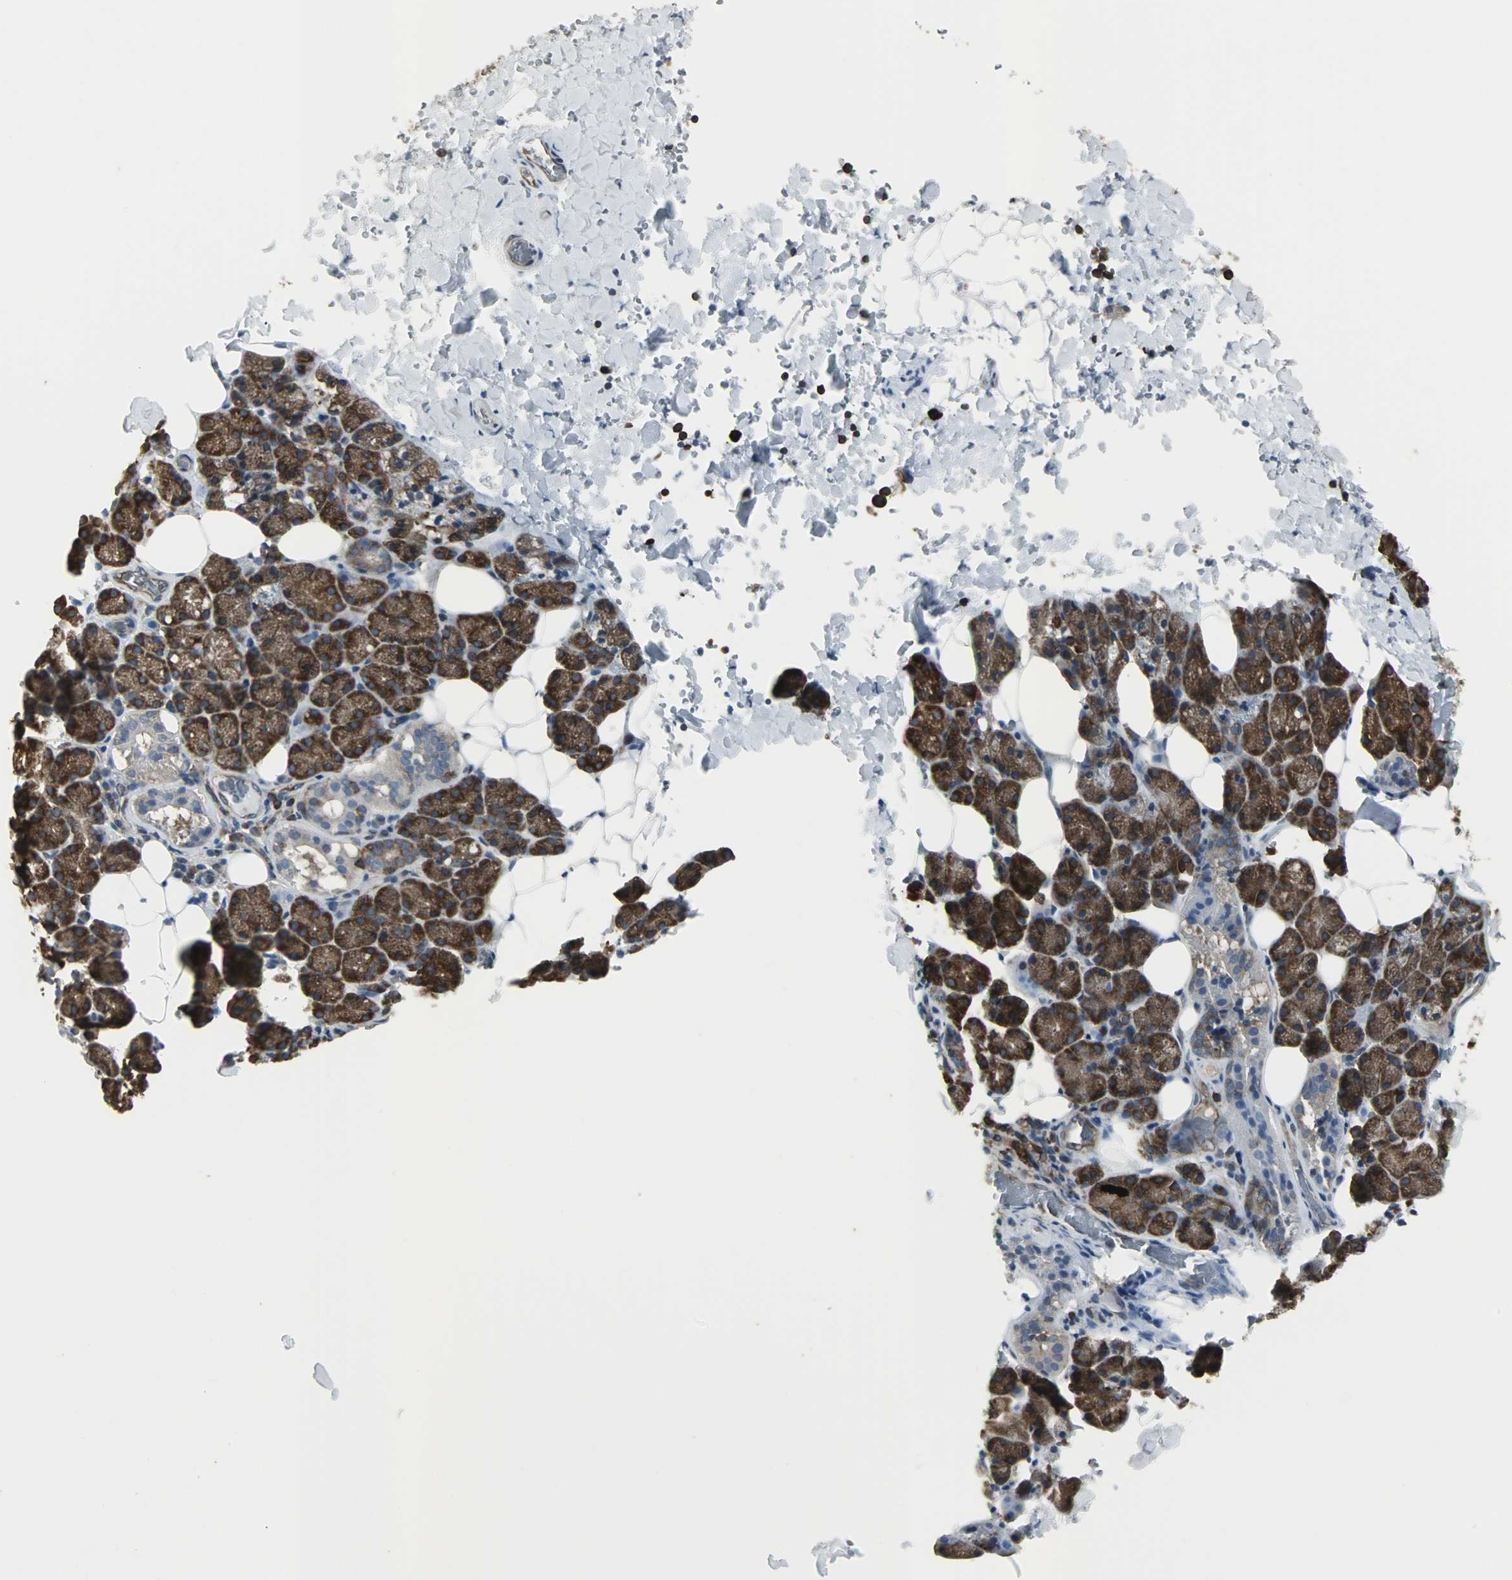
{"staining": {"intensity": "strong", "quantity": ">75%", "location": "cytoplasmic/membranous"}, "tissue": "salivary gland", "cell_type": "Glandular cells", "image_type": "normal", "snomed": [{"axis": "morphology", "description": "Normal tissue, NOS"}, {"axis": "topography", "description": "Lymph node"}, {"axis": "topography", "description": "Salivary gland"}], "caption": "Immunohistochemistry histopathology image of unremarkable salivary gland: salivary gland stained using immunohistochemistry displays high levels of strong protein expression localized specifically in the cytoplasmic/membranous of glandular cells, appearing as a cytoplasmic/membranous brown color.", "gene": "LRRFIP1", "patient": {"sex": "male", "age": 8}}